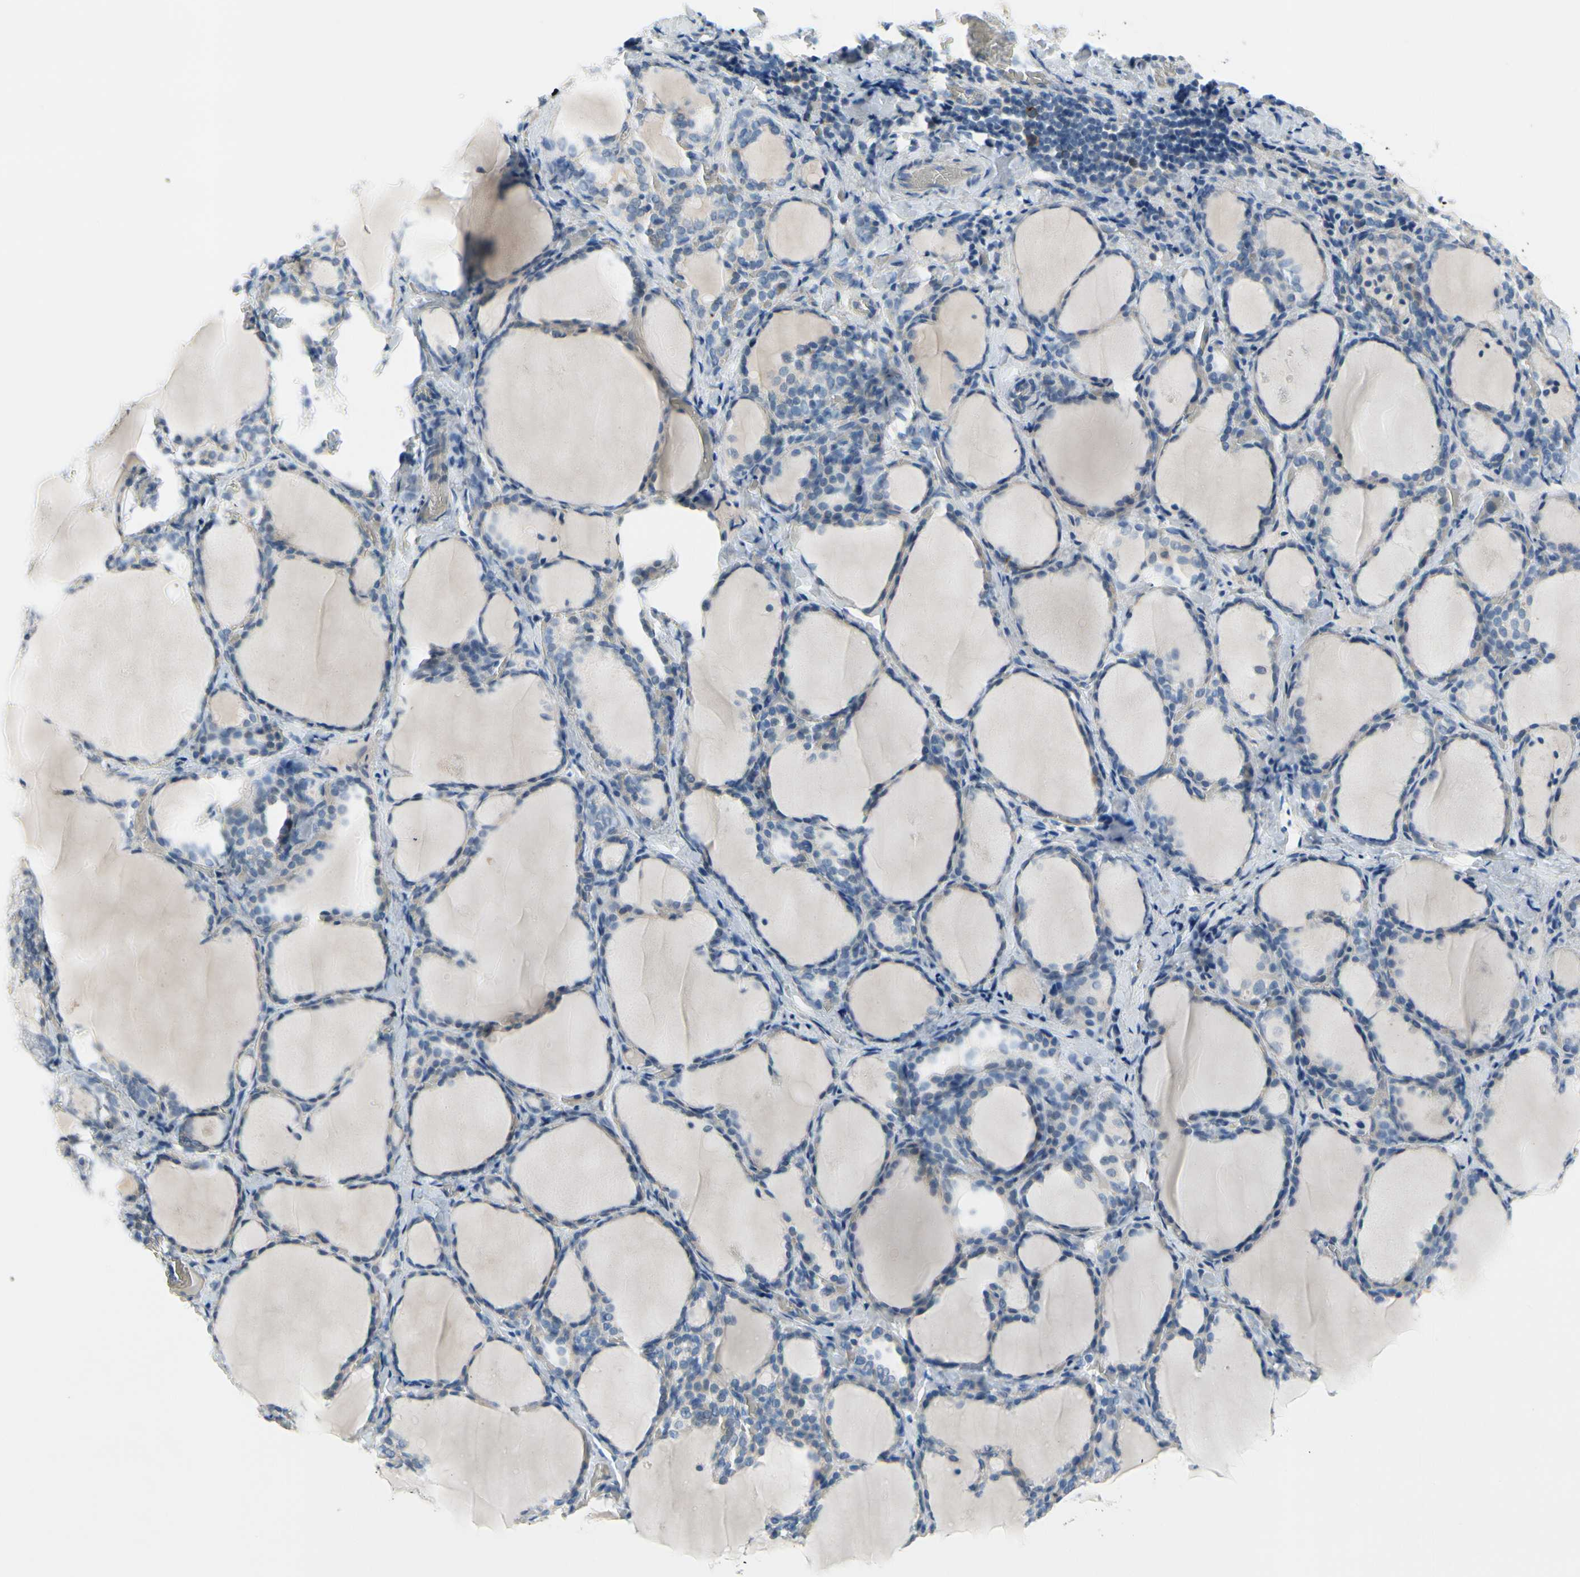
{"staining": {"intensity": "weak", "quantity": "25%-75%", "location": "cytoplasmic/membranous"}, "tissue": "thyroid gland", "cell_type": "Glandular cells", "image_type": "normal", "snomed": [{"axis": "morphology", "description": "Normal tissue, NOS"}, {"axis": "morphology", "description": "Papillary adenocarcinoma, NOS"}, {"axis": "topography", "description": "Thyroid gland"}], "caption": "A brown stain shows weak cytoplasmic/membranous staining of a protein in glandular cells of normal thyroid gland. (Brightfield microscopy of DAB IHC at high magnification).", "gene": "CKAP2", "patient": {"sex": "female", "age": 30}}